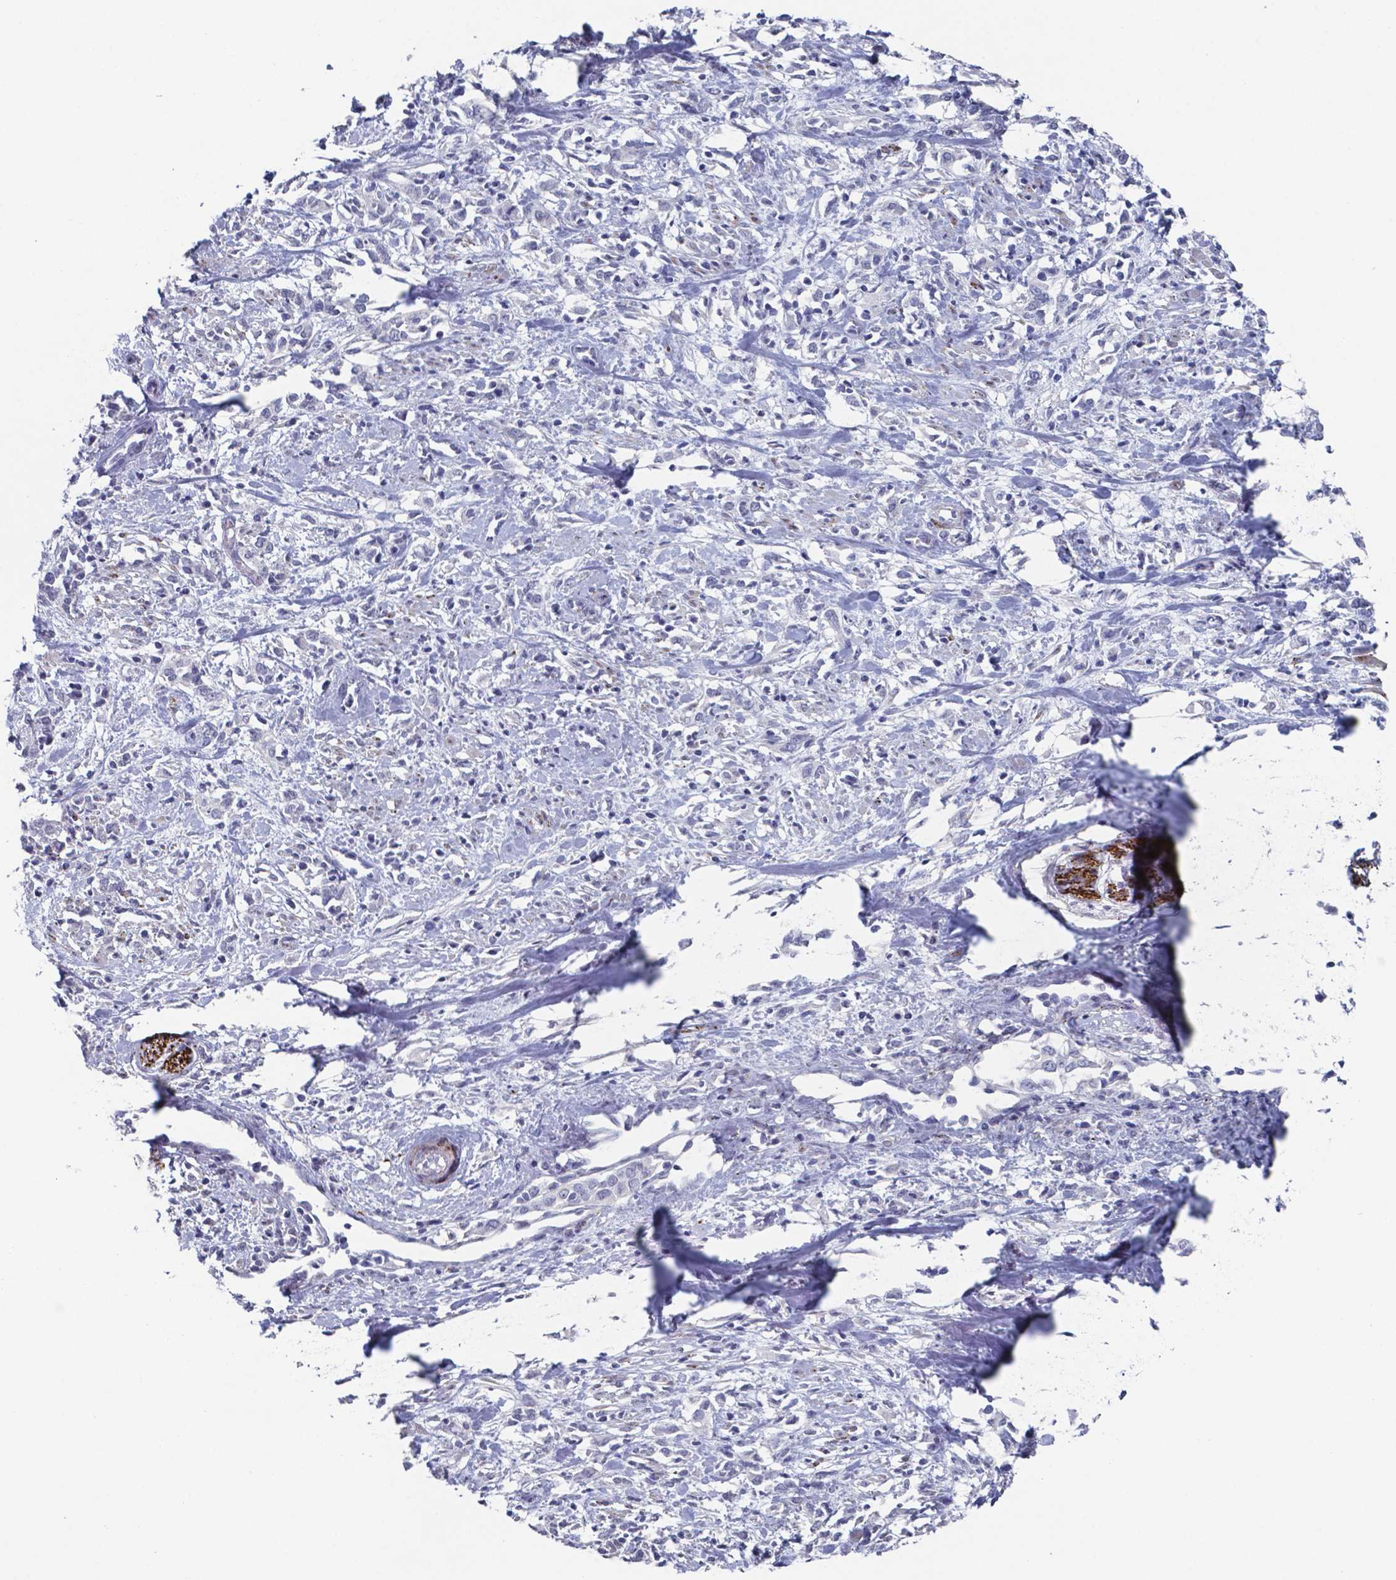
{"staining": {"intensity": "negative", "quantity": "none", "location": "none"}, "tissue": "cervical cancer", "cell_type": "Tumor cells", "image_type": "cancer", "snomed": [{"axis": "morphology", "description": "Adenocarcinoma, NOS"}, {"axis": "topography", "description": "Cervix"}], "caption": "DAB (3,3'-diaminobenzidine) immunohistochemical staining of human cervical adenocarcinoma demonstrates no significant expression in tumor cells.", "gene": "PLA2R1", "patient": {"sex": "female", "age": 40}}